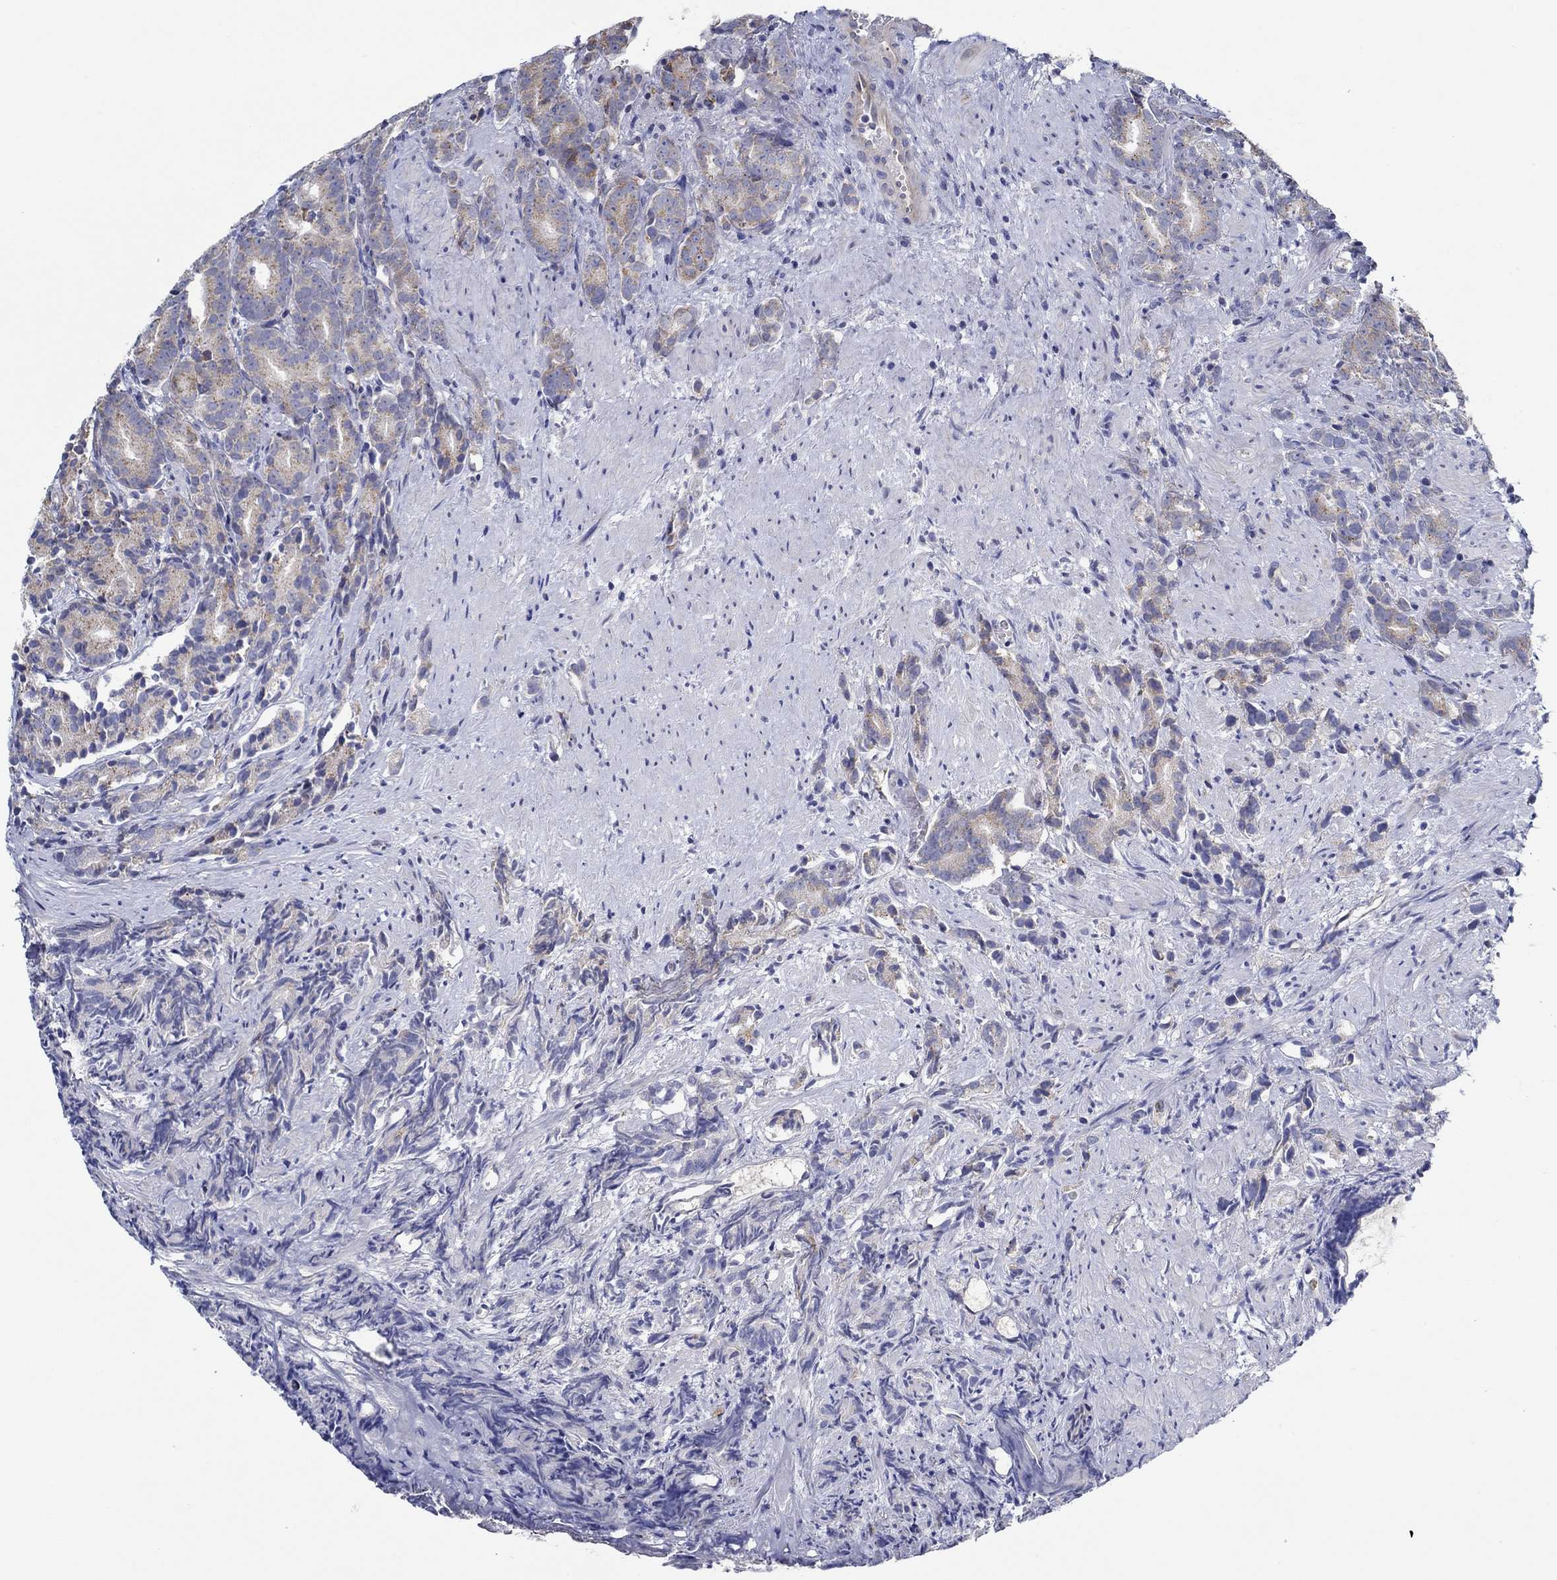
{"staining": {"intensity": "weak", "quantity": "25%-75%", "location": "cytoplasmic/membranous"}, "tissue": "prostate cancer", "cell_type": "Tumor cells", "image_type": "cancer", "snomed": [{"axis": "morphology", "description": "Adenocarcinoma, High grade"}, {"axis": "topography", "description": "Prostate"}], "caption": "Prostate cancer stained with immunohistochemistry exhibits weak cytoplasmic/membranous staining in approximately 25%-75% of tumor cells.", "gene": "CFAP61", "patient": {"sex": "male", "age": 90}}